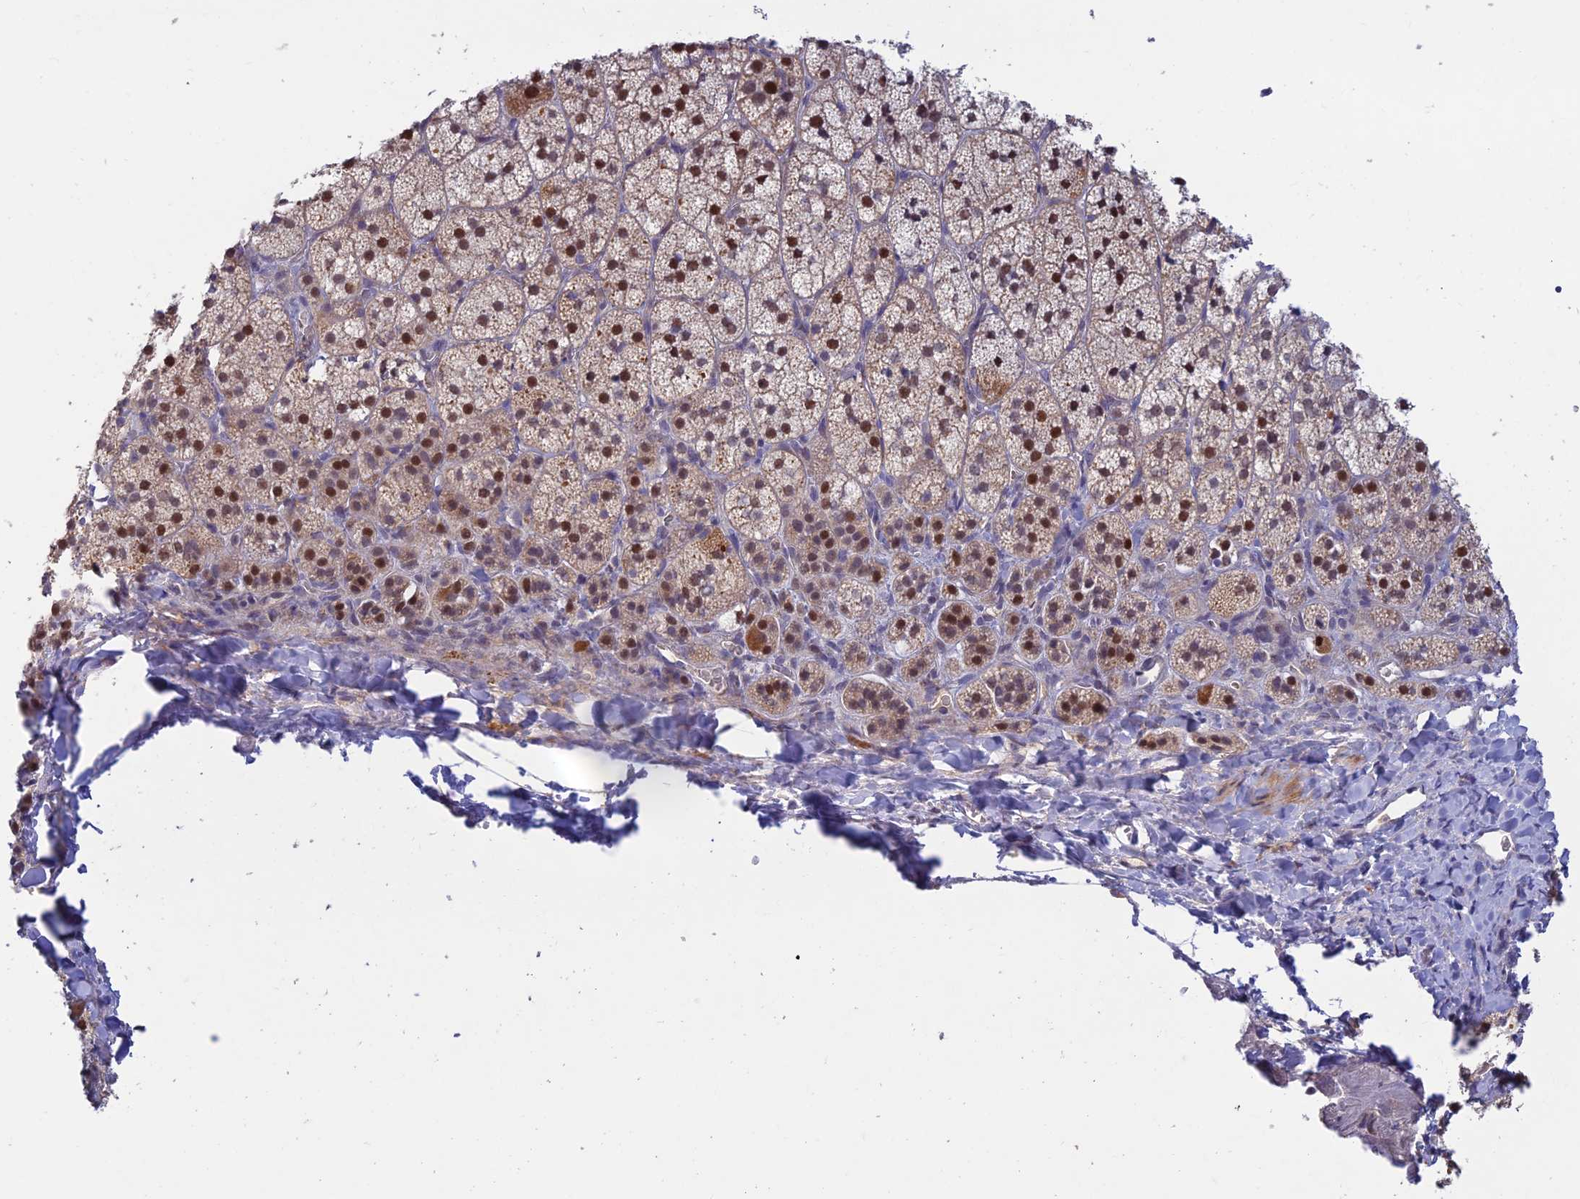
{"staining": {"intensity": "moderate", "quantity": "25%-75%", "location": "nuclear"}, "tissue": "adrenal gland", "cell_type": "Glandular cells", "image_type": "normal", "snomed": [{"axis": "morphology", "description": "Normal tissue, NOS"}, {"axis": "topography", "description": "Adrenal gland"}], "caption": "Adrenal gland stained with immunohistochemistry shows moderate nuclear staining in approximately 25%-75% of glandular cells. Ihc stains the protein of interest in brown and the nuclei are stained blue.", "gene": "FASTKD5", "patient": {"sex": "female", "age": 44}}